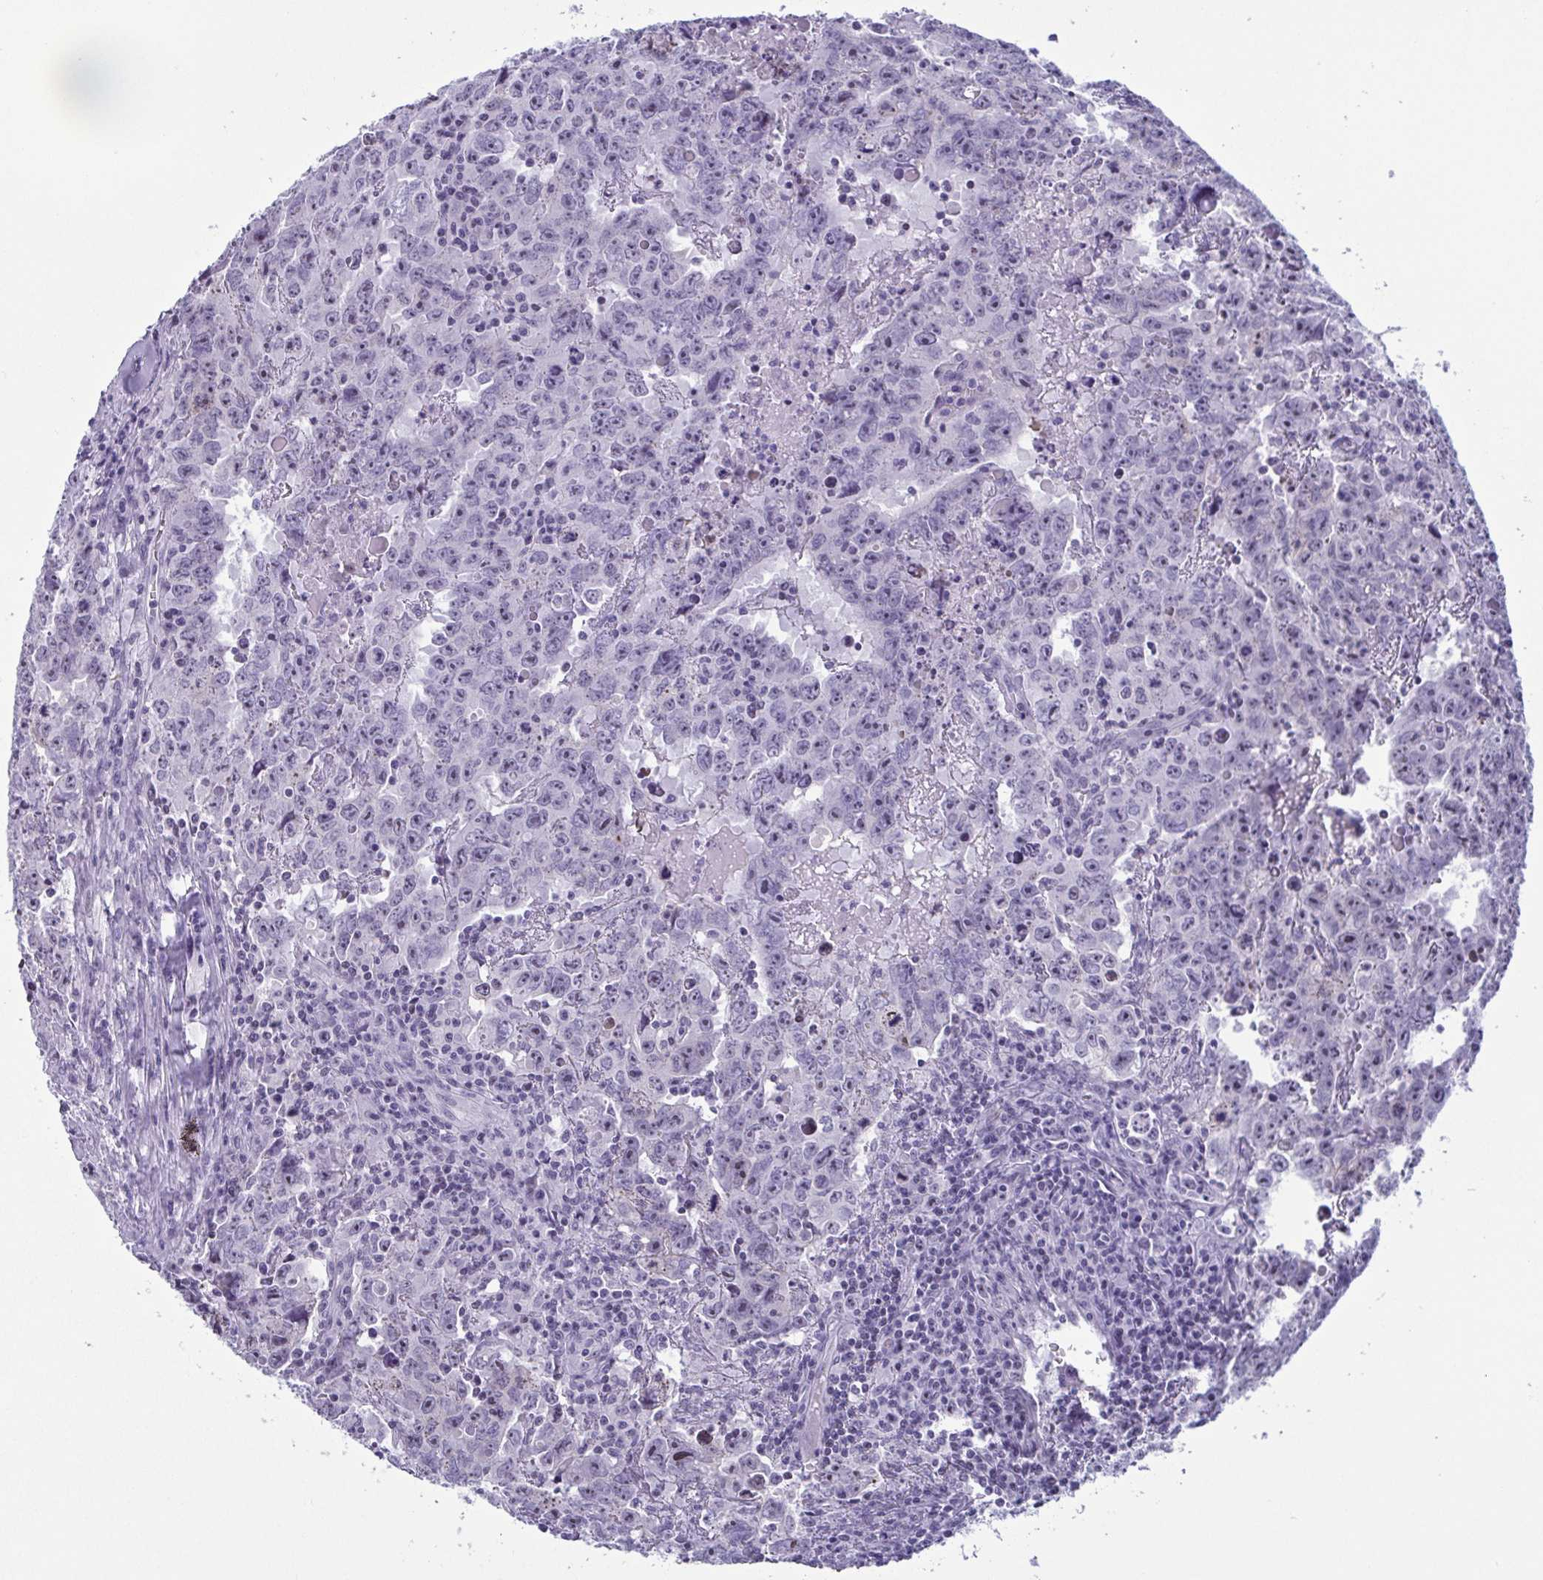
{"staining": {"intensity": "weak", "quantity": "25%-75%", "location": "nuclear"}, "tissue": "testis cancer", "cell_type": "Tumor cells", "image_type": "cancer", "snomed": [{"axis": "morphology", "description": "Carcinoma, Embryonal, NOS"}, {"axis": "topography", "description": "Testis"}], "caption": "A micrograph of human testis embryonal carcinoma stained for a protein exhibits weak nuclear brown staining in tumor cells.", "gene": "BZW1", "patient": {"sex": "male", "age": 22}}